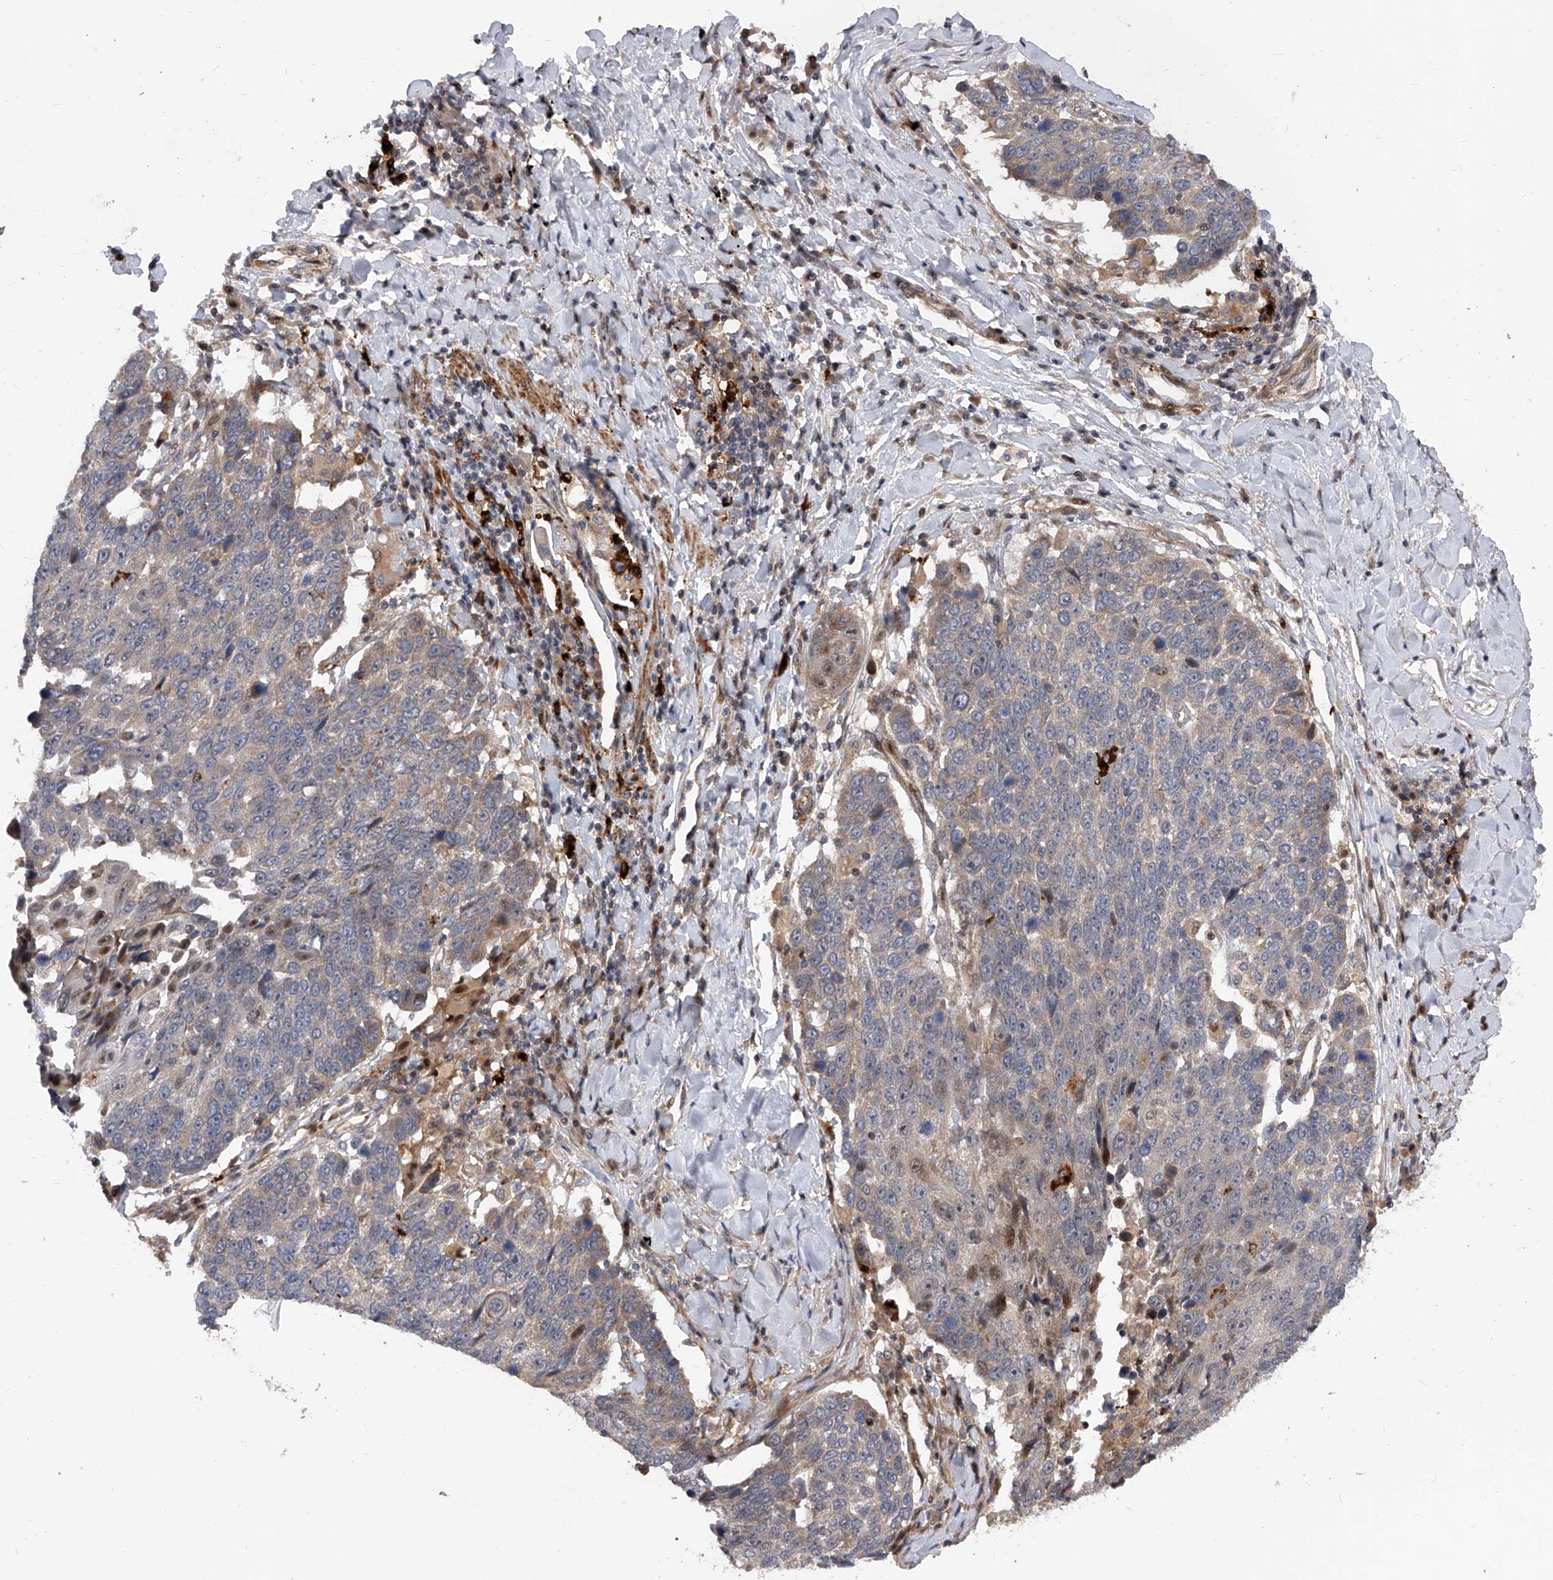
{"staining": {"intensity": "weak", "quantity": "<25%", "location": "cytoplasmic/membranous"}, "tissue": "lung cancer", "cell_type": "Tumor cells", "image_type": "cancer", "snomed": [{"axis": "morphology", "description": "Squamous cell carcinoma, NOS"}, {"axis": "topography", "description": "Lung"}], "caption": "IHC image of neoplastic tissue: squamous cell carcinoma (lung) stained with DAB (3,3'-diaminobenzidine) demonstrates no significant protein staining in tumor cells.", "gene": "PDSS2", "patient": {"sex": "male", "age": 66}}